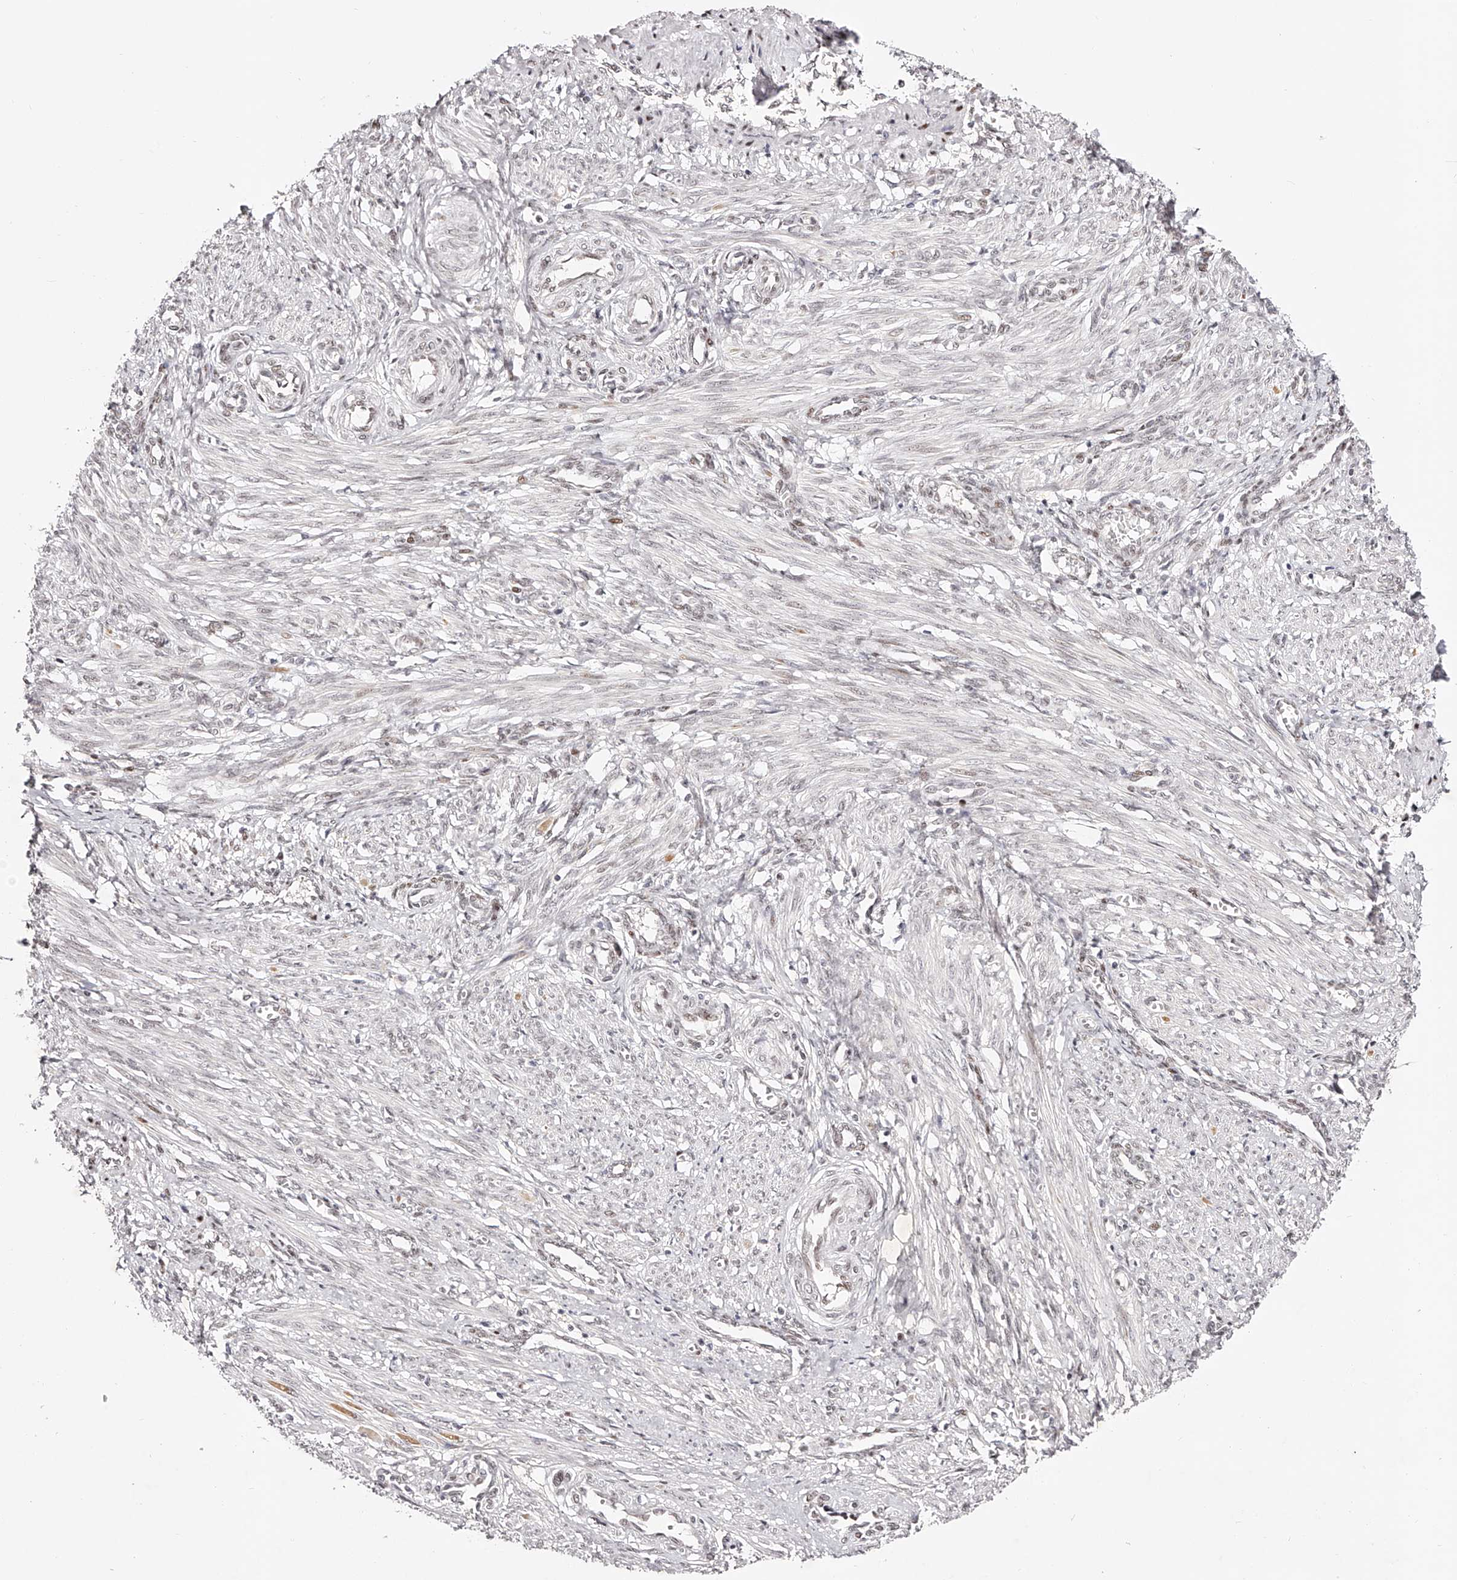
{"staining": {"intensity": "weak", "quantity": "<25%", "location": "nuclear"}, "tissue": "smooth muscle", "cell_type": "Smooth muscle cells", "image_type": "normal", "snomed": [{"axis": "morphology", "description": "Normal tissue, NOS"}, {"axis": "topography", "description": "Endometrium"}], "caption": "Immunohistochemical staining of benign human smooth muscle demonstrates no significant expression in smooth muscle cells. Brightfield microscopy of immunohistochemistry (IHC) stained with DAB (3,3'-diaminobenzidine) (brown) and hematoxylin (blue), captured at high magnification.", "gene": "USF3", "patient": {"sex": "female", "age": 33}}